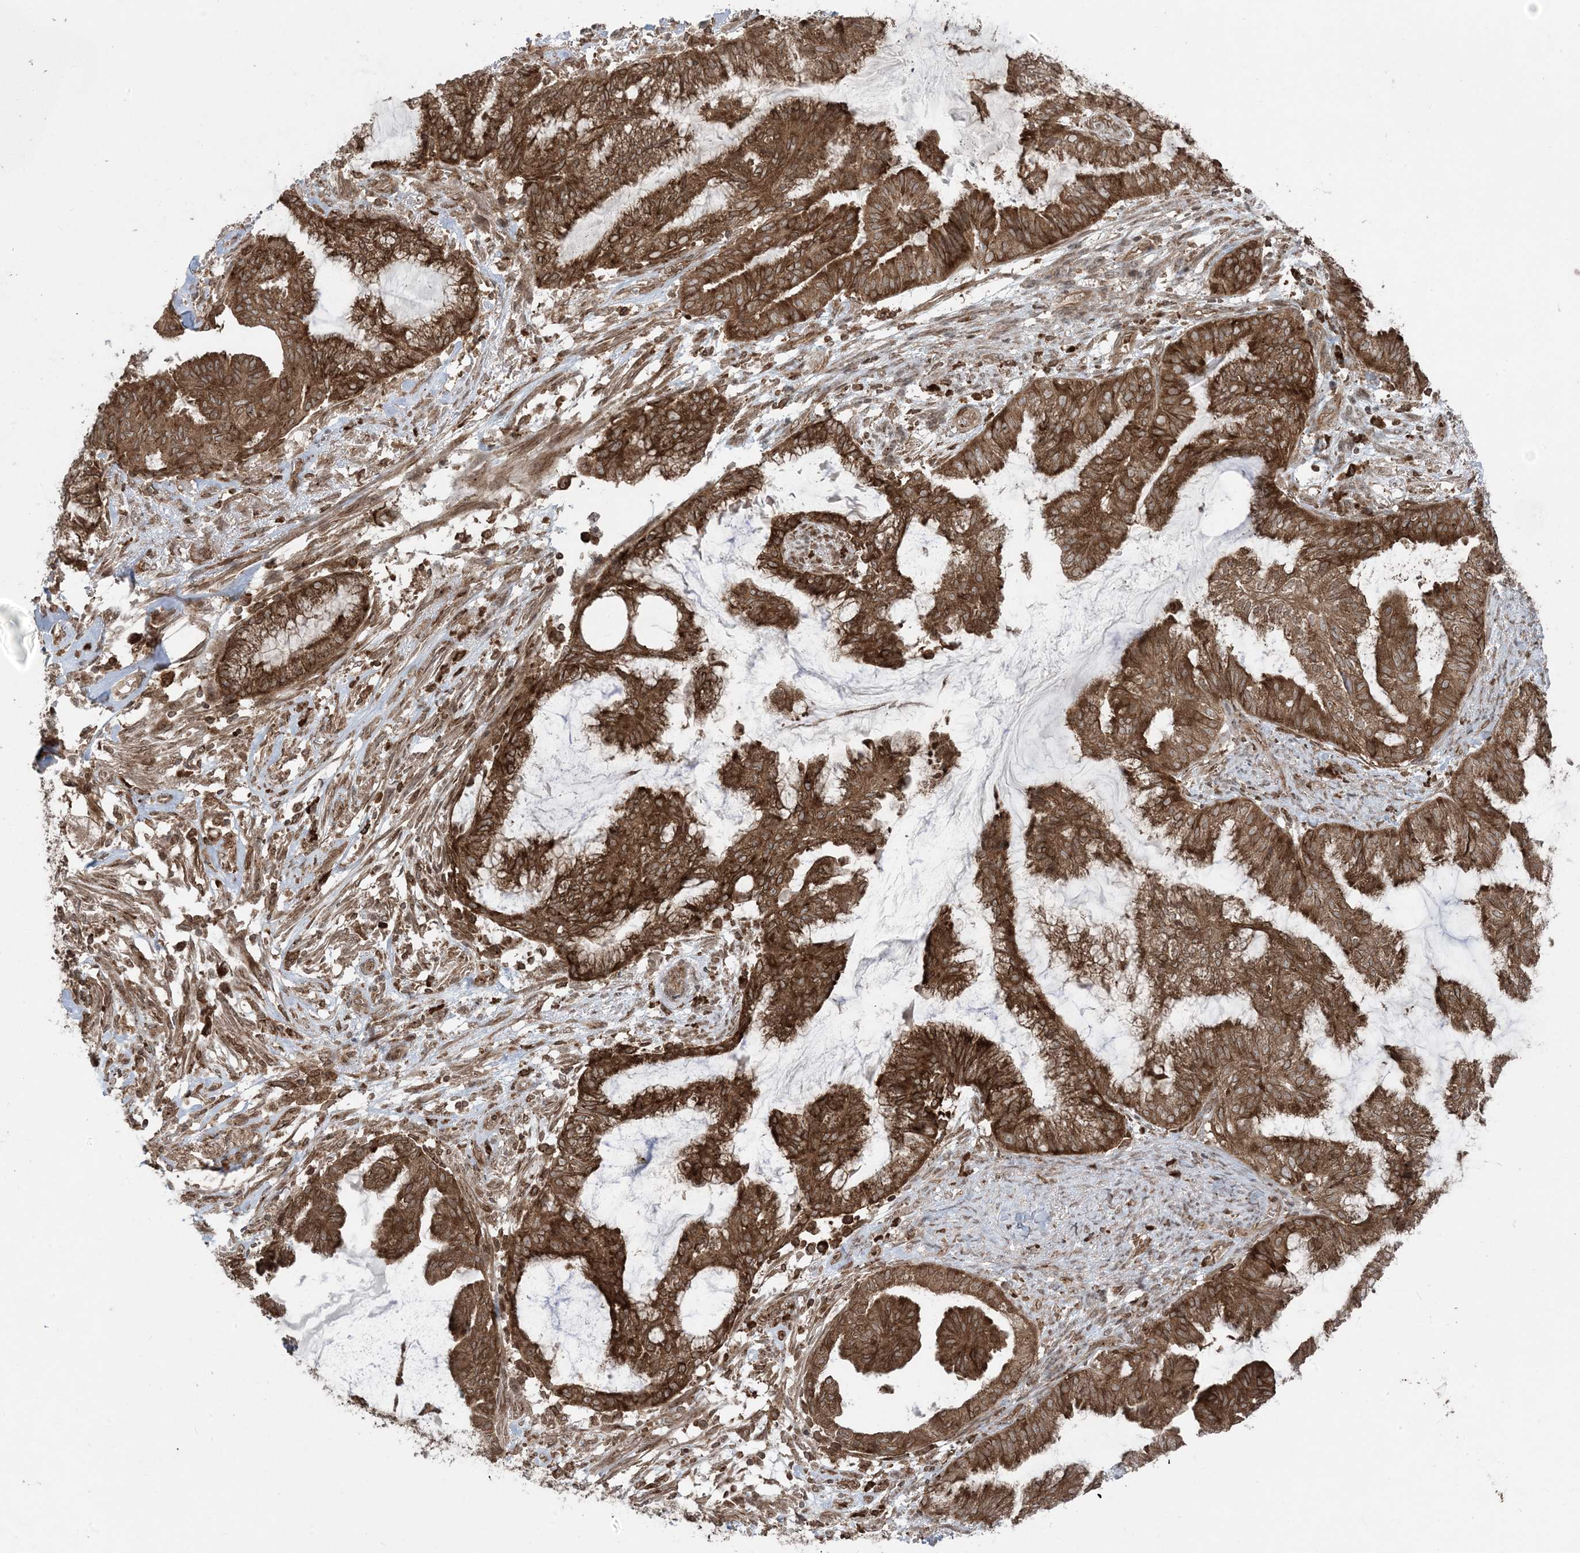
{"staining": {"intensity": "strong", "quantity": ">75%", "location": "cytoplasmic/membranous"}, "tissue": "endometrial cancer", "cell_type": "Tumor cells", "image_type": "cancer", "snomed": [{"axis": "morphology", "description": "Adenocarcinoma, NOS"}, {"axis": "topography", "description": "Endometrium"}], "caption": "Immunohistochemistry image of neoplastic tissue: human endometrial cancer stained using IHC displays high levels of strong protein expression localized specifically in the cytoplasmic/membranous of tumor cells, appearing as a cytoplasmic/membranous brown color.", "gene": "DDX19B", "patient": {"sex": "female", "age": 86}}